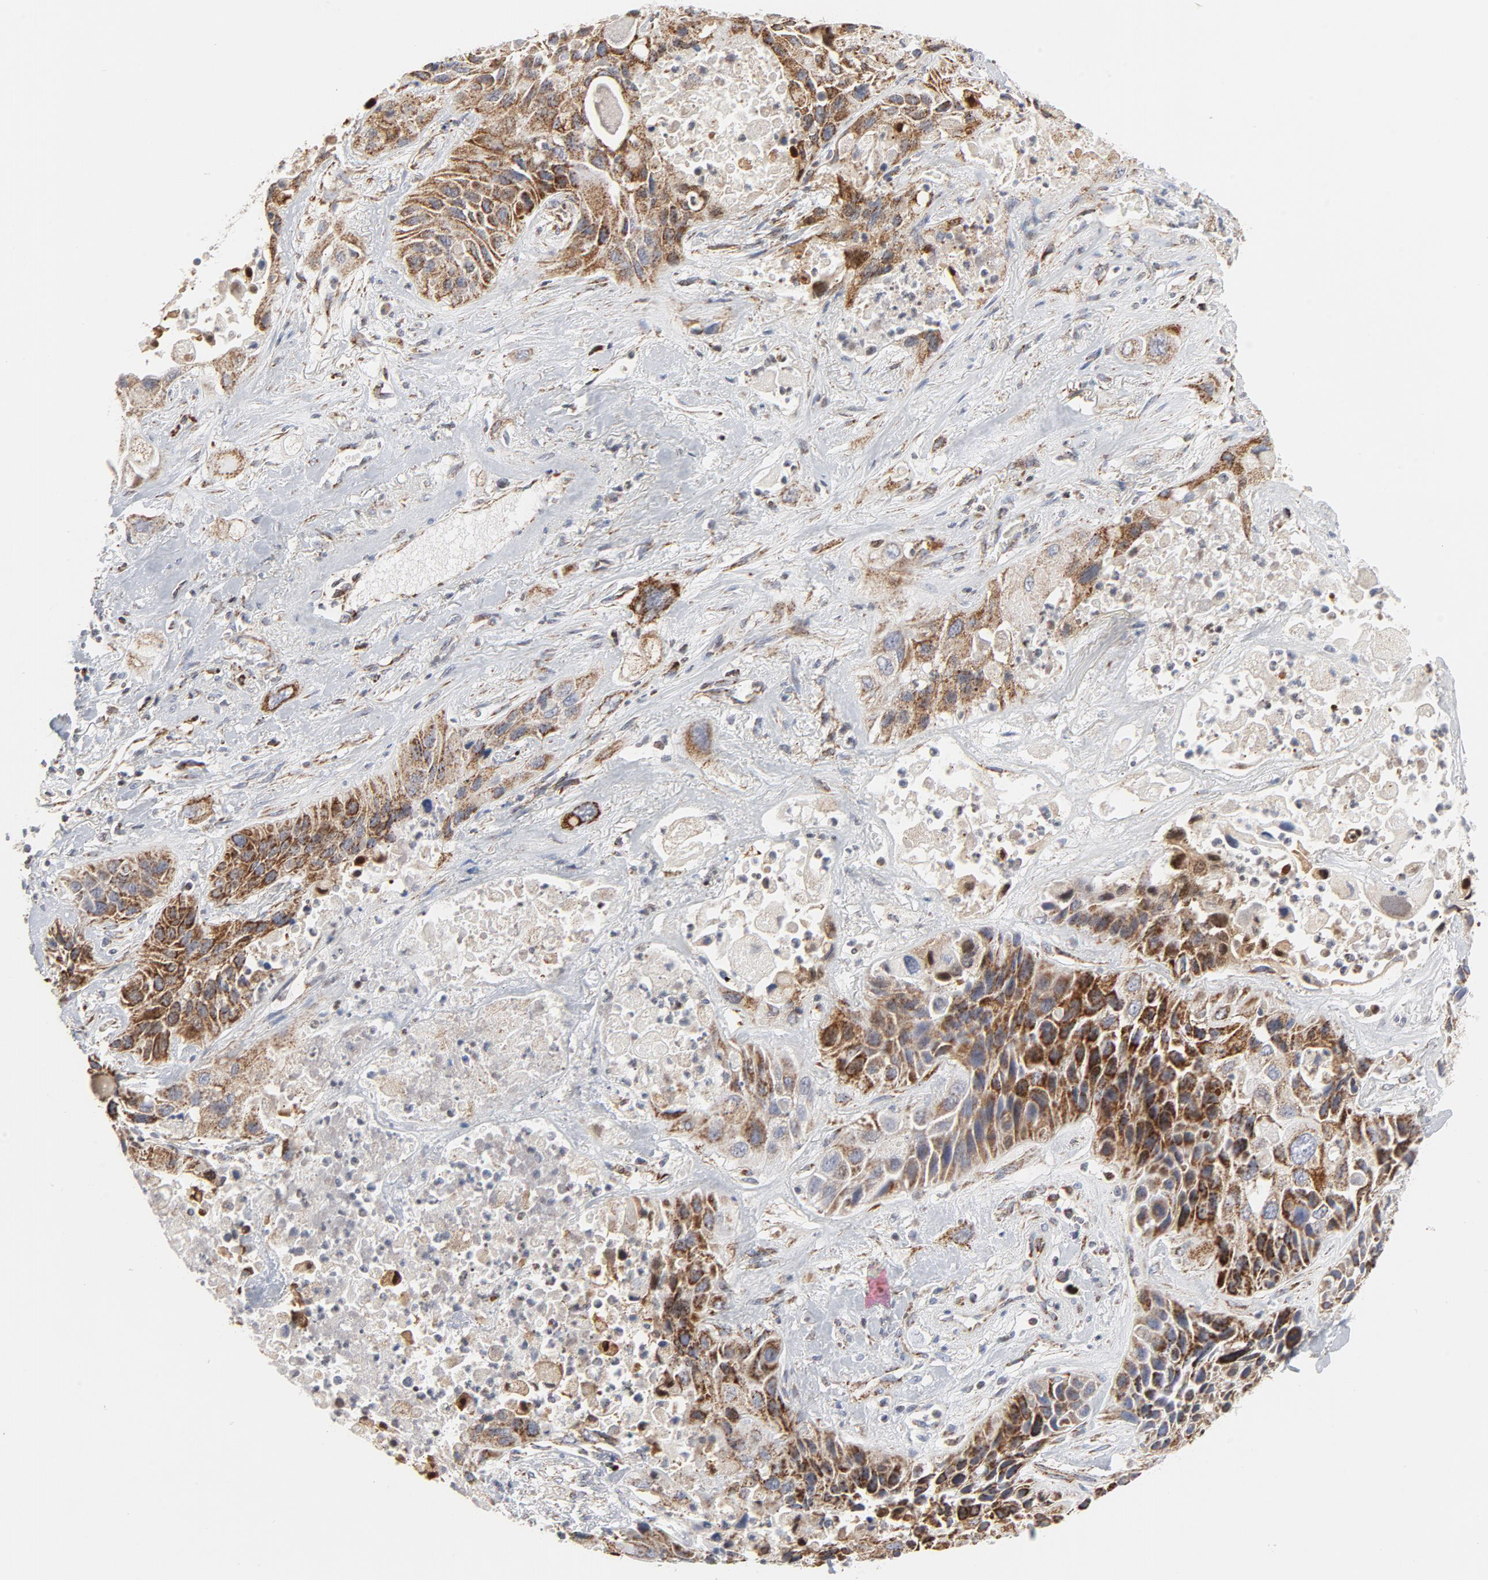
{"staining": {"intensity": "strong", "quantity": ">75%", "location": "cytoplasmic/membranous"}, "tissue": "lung cancer", "cell_type": "Tumor cells", "image_type": "cancer", "snomed": [{"axis": "morphology", "description": "Squamous cell carcinoma, NOS"}, {"axis": "topography", "description": "Lung"}], "caption": "A high amount of strong cytoplasmic/membranous positivity is seen in about >75% of tumor cells in squamous cell carcinoma (lung) tissue. (Stains: DAB (3,3'-diaminobenzidine) in brown, nuclei in blue, Microscopy: brightfield microscopy at high magnification).", "gene": "CYCS", "patient": {"sex": "female", "age": 76}}